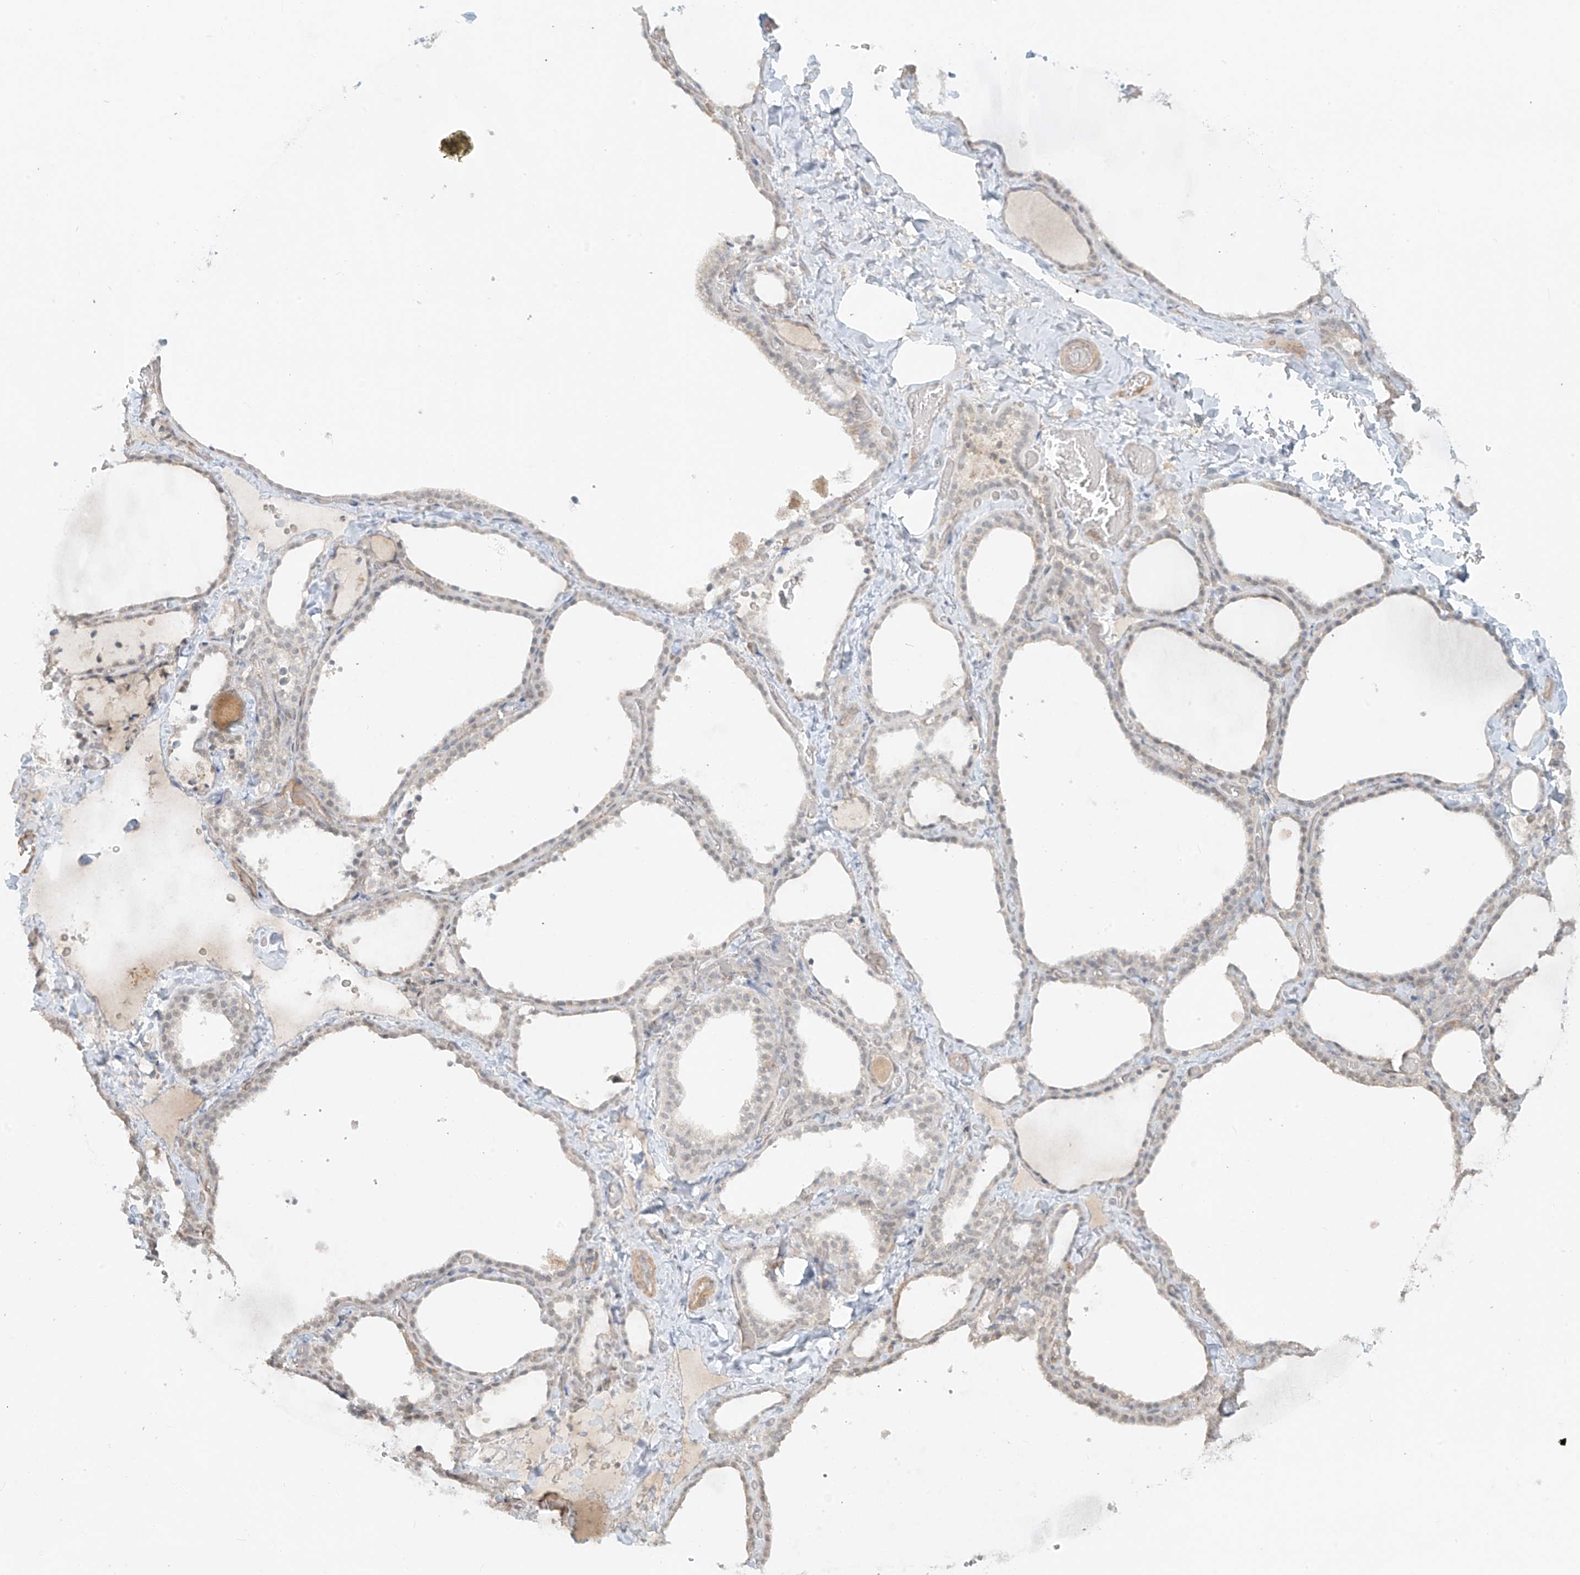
{"staining": {"intensity": "weak", "quantity": "<25%", "location": "cytoplasmic/membranous"}, "tissue": "thyroid gland", "cell_type": "Glandular cells", "image_type": "normal", "snomed": [{"axis": "morphology", "description": "Normal tissue, NOS"}, {"axis": "topography", "description": "Thyroid gland"}], "caption": "A micrograph of human thyroid gland is negative for staining in glandular cells. The staining was performed using DAB (3,3'-diaminobenzidine) to visualize the protein expression in brown, while the nuclei were stained in blue with hematoxylin (Magnification: 20x).", "gene": "ABCD1", "patient": {"sex": "female", "age": 22}}